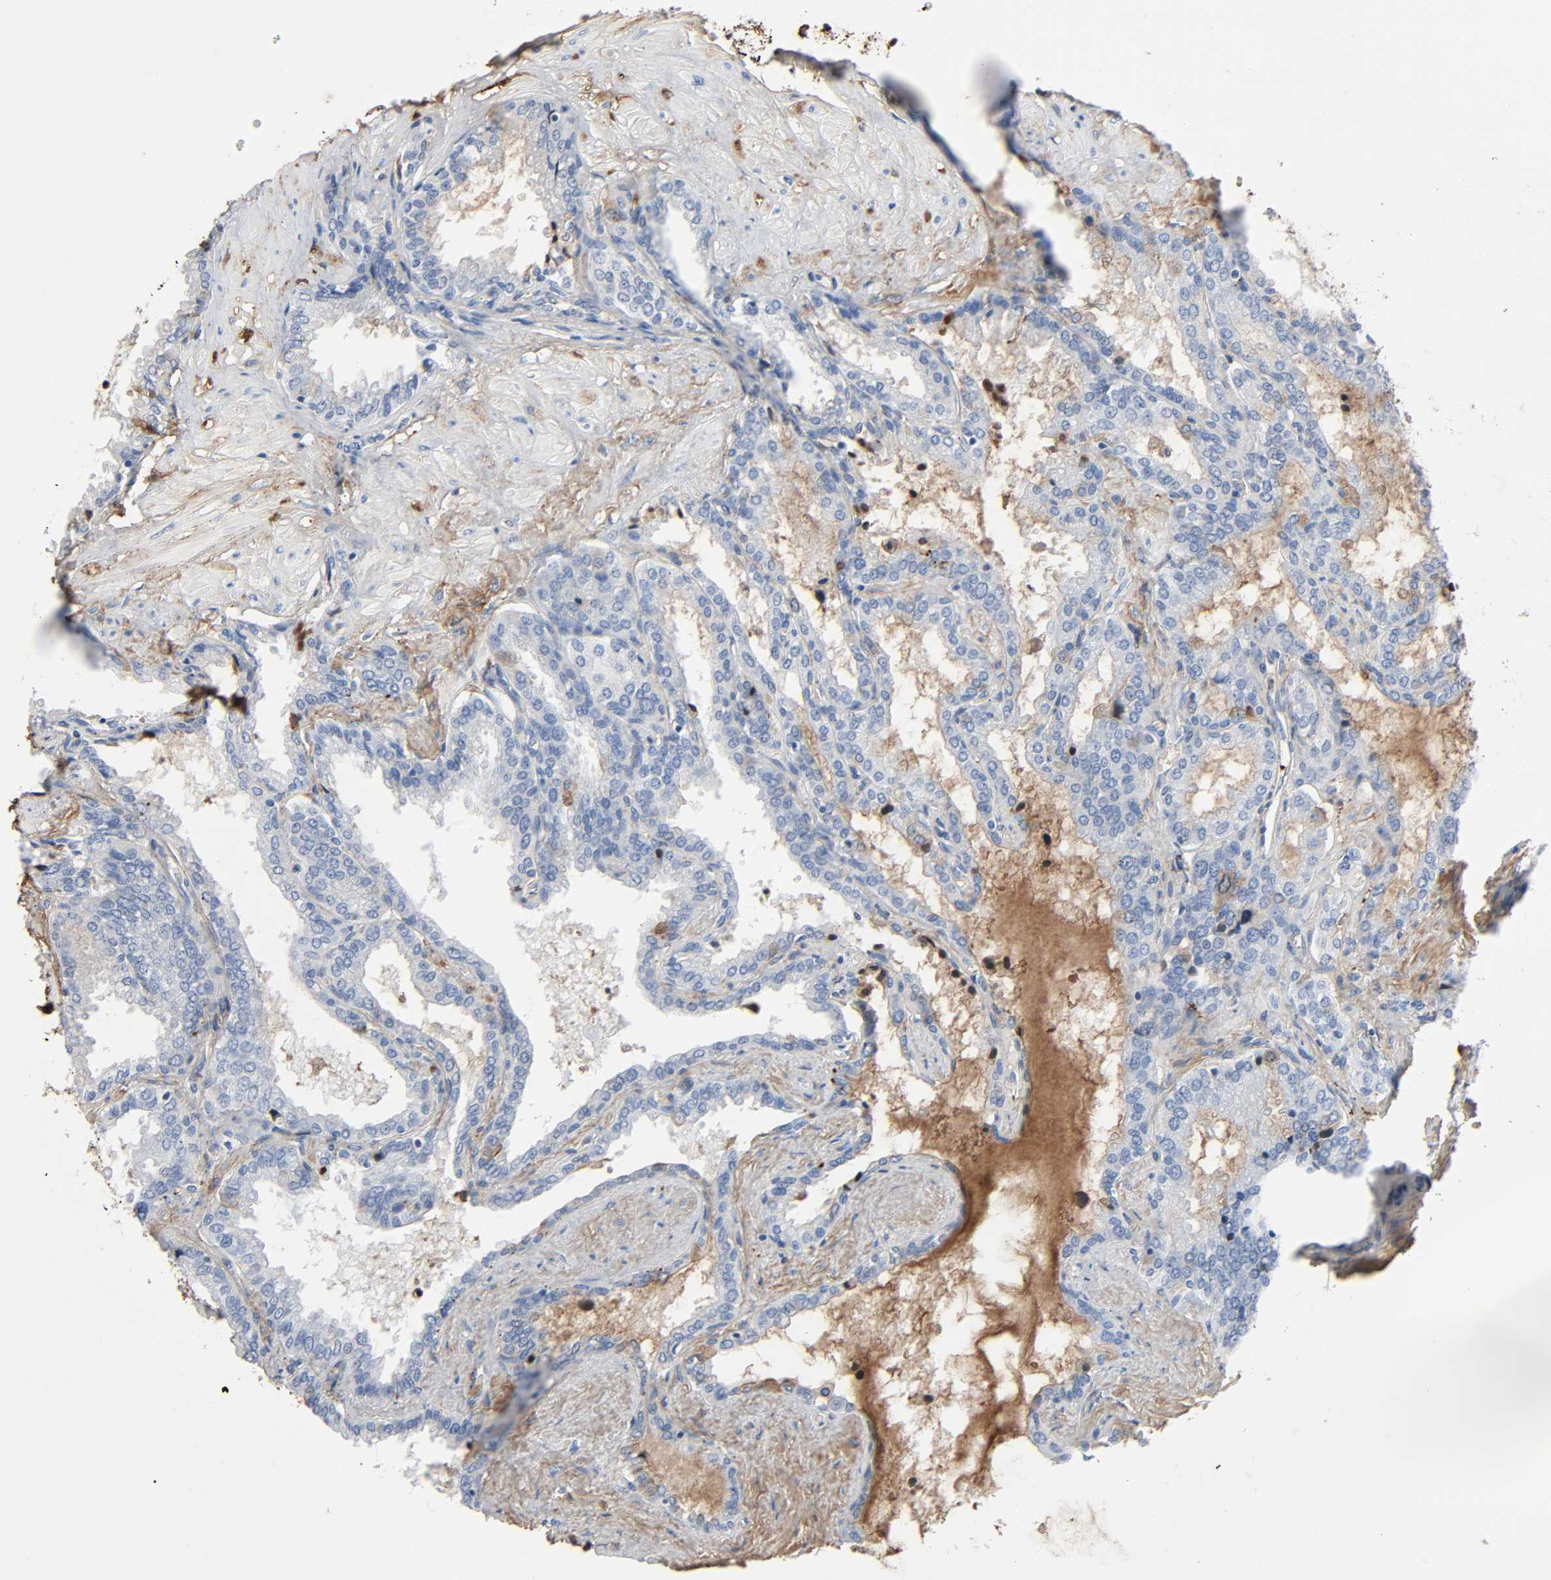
{"staining": {"intensity": "moderate", "quantity": "25%-75%", "location": "cytoplasmic/membranous"}, "tissue": "seminal vesicle", "cell_type": "Glandular cells", "image_type": "normal", "snomed": [{"axis": "morphology", "description": "Normal tissue, NOS"}, {"axis": "topography", "description": "Seminal veicle"}], "caption": "Protein analysis of unremarkable seminal vesicle reveals moderate cytoplasmic/membranous expression in approximately 25%-75% of glandular cells.", "gene": "C3", "patient": {"sex": "male", "age": 46}}